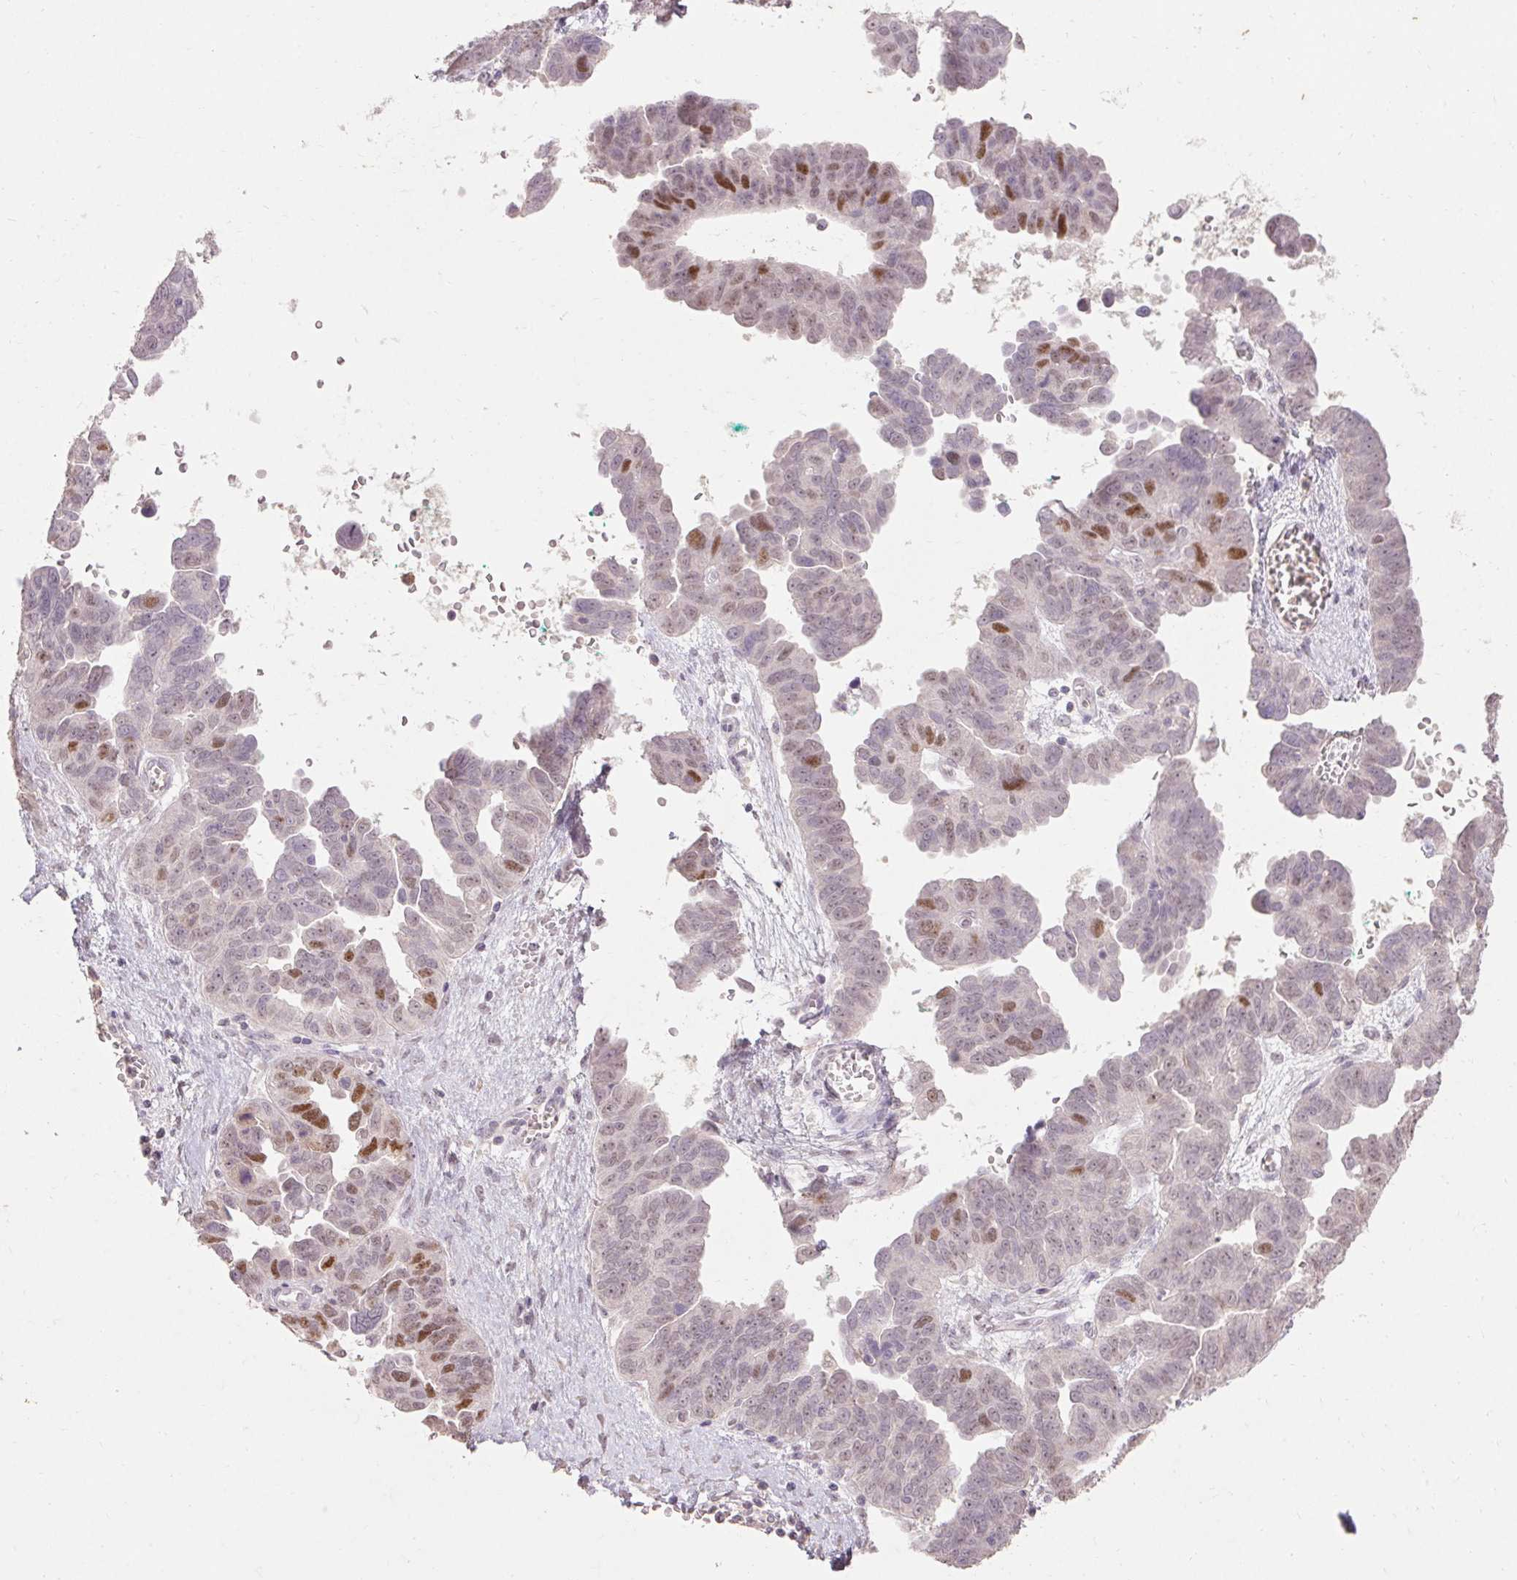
{"staining": {"intensity": "moderate", "quantity": "25%-75%", "location": "nuclear"}, "tissue": "ovarian cancer", "cell_type": "Tumor cells", "image_type": "cancer", "snomed": [{"axis": "morphology", "description": "Cystadenocarcinoma, serous, NOS"}, {"axis": "topography", "description": "Ovary"}], "caption": "Human ovarian serous cystadenocarcinoma stained with a protein marker exhibits moderate staining in tumor cells.", "gene": "SKP2", "patient": {"sex": "female", "age": 64}}